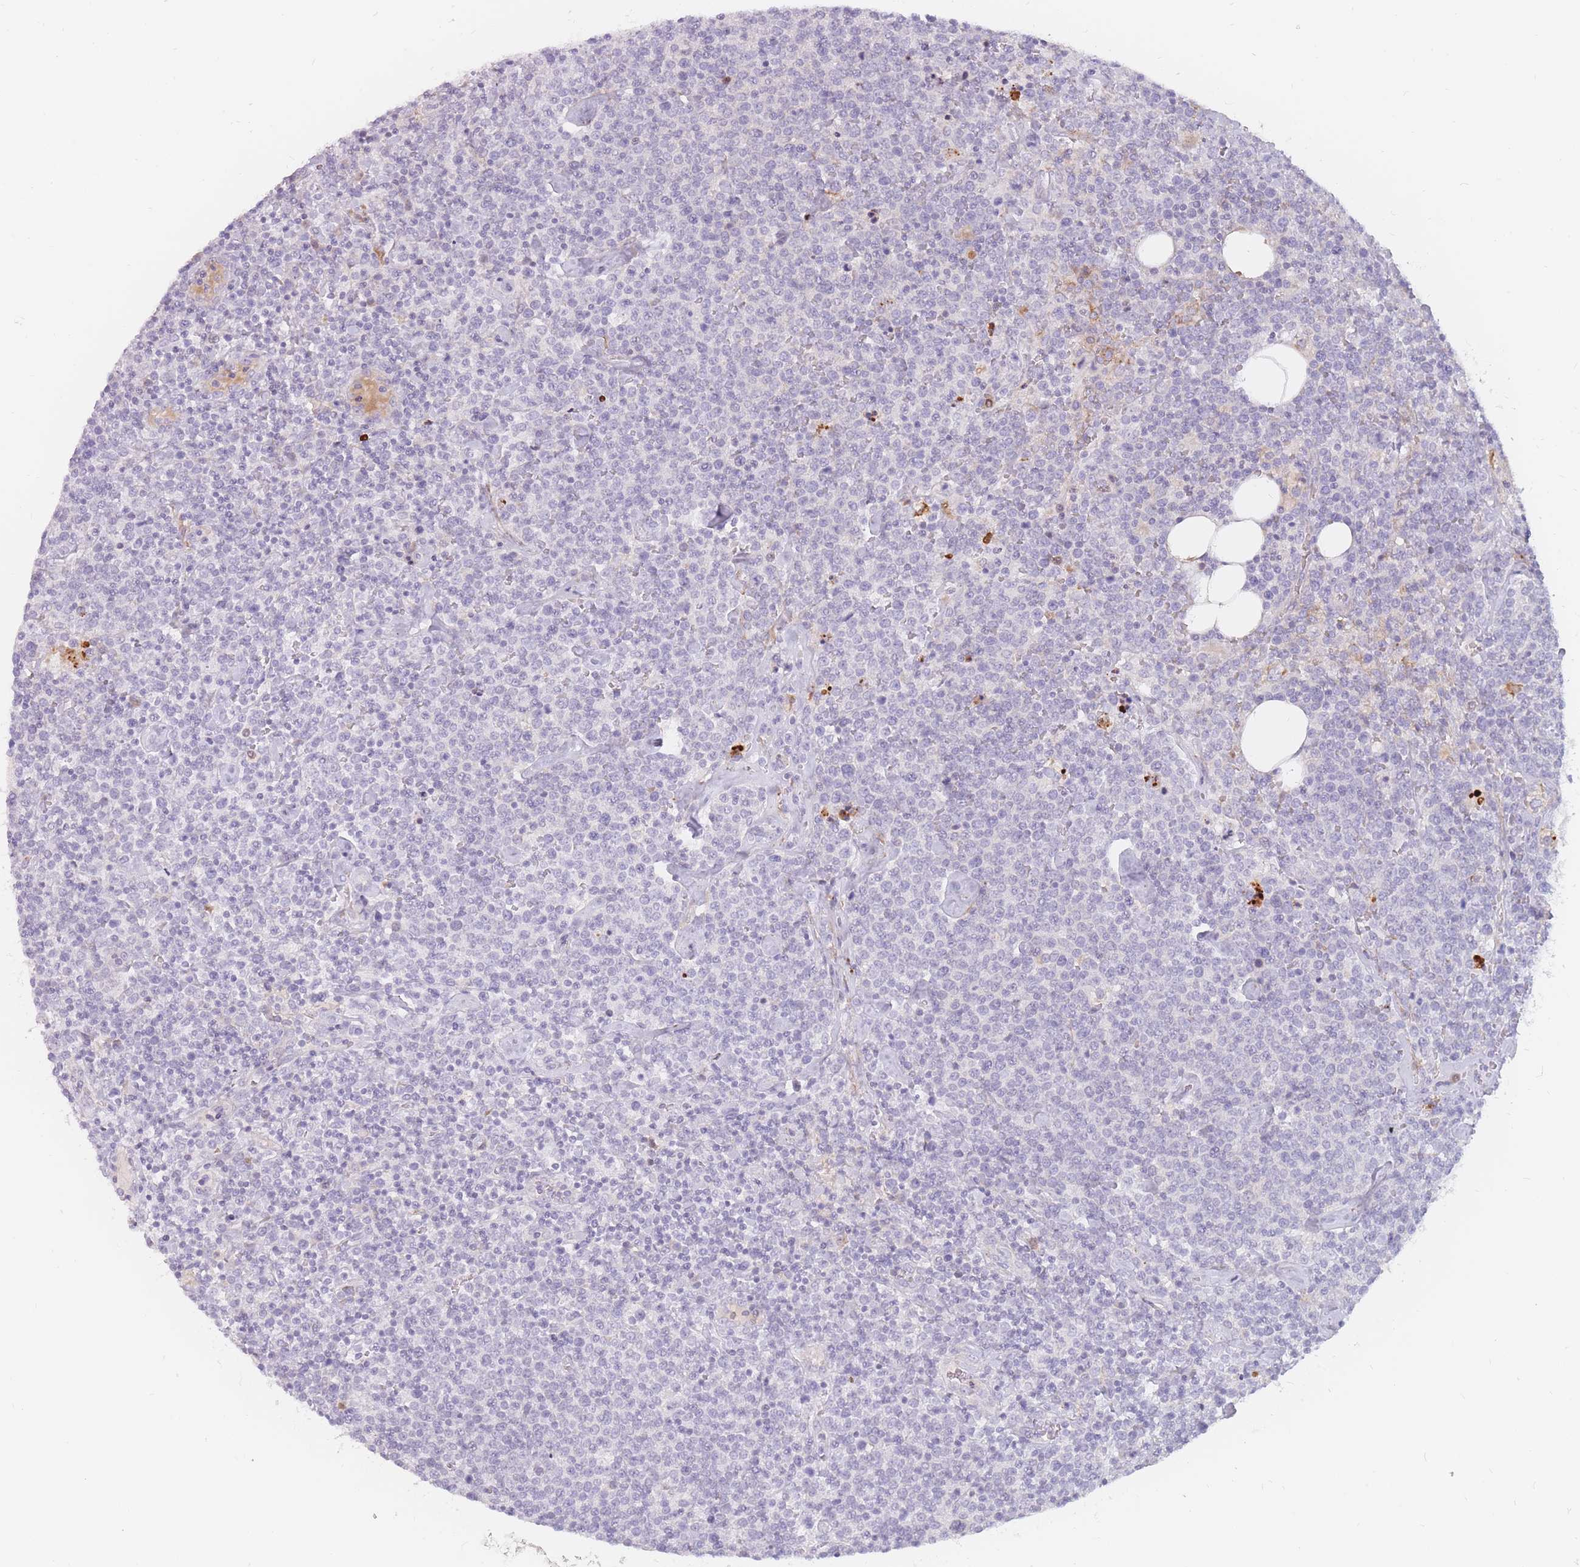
{"staining": {"intensity": "negative", "quantity": "none", "location": "none"}, "tissue": "lymphoma", "cell_type": "Tumor cells", "image_type": "cancer", "snomed": [{"axis": "morphology", "description": "Malignant lymphoma, non-Hodgkin's type, High grade"}, {"axis": "topography", "description": "Lymph node"}], "caption": "Photomicrograph shows no protein expression in tumor cells of lymphoma tissue.", "gene": "PTGDR", "patient": {"sex": "male", "age": 61}}